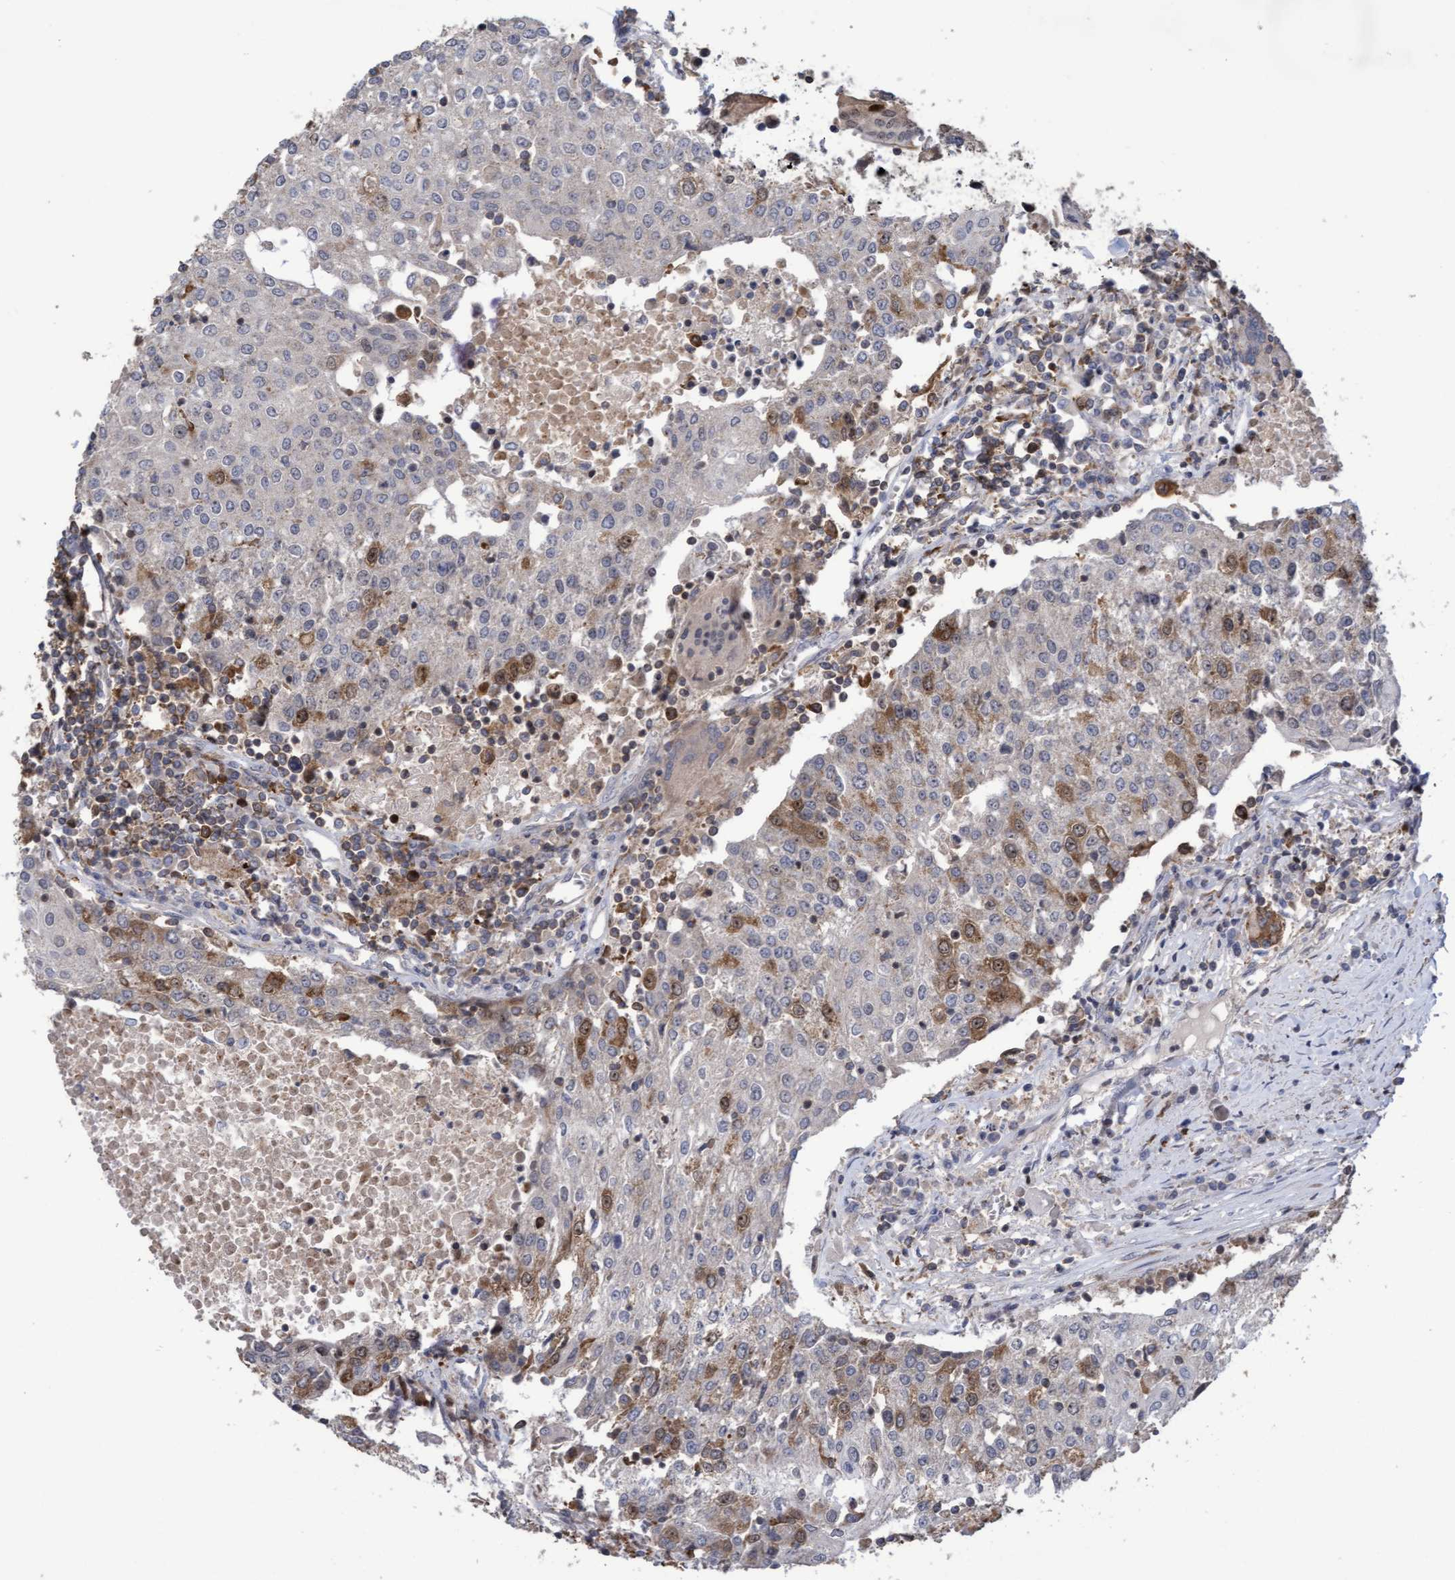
{"staining": {"intensity": "moderate", "quantity": "25%-75%", "location": "cytoplasmic/membranous,nuclear"}, "tissue": "urothelial cancer", "cell_type": "Tumor cells", "image_type": "cancer", "snomed": [{"axis": "morphology", "description": "Urothelial carcinoma, High grade"}, {"axis": "topography", "description": "Urinary bladder"}], "caption": "Protein analysis of urothelial cancer tissue reveals moderate cytoplasmic/membranous and nuclear staining in approximately 25%-75% of tumor cells.", "gene": "SLBP", "patient": {"sex": "female", "age": 85}}